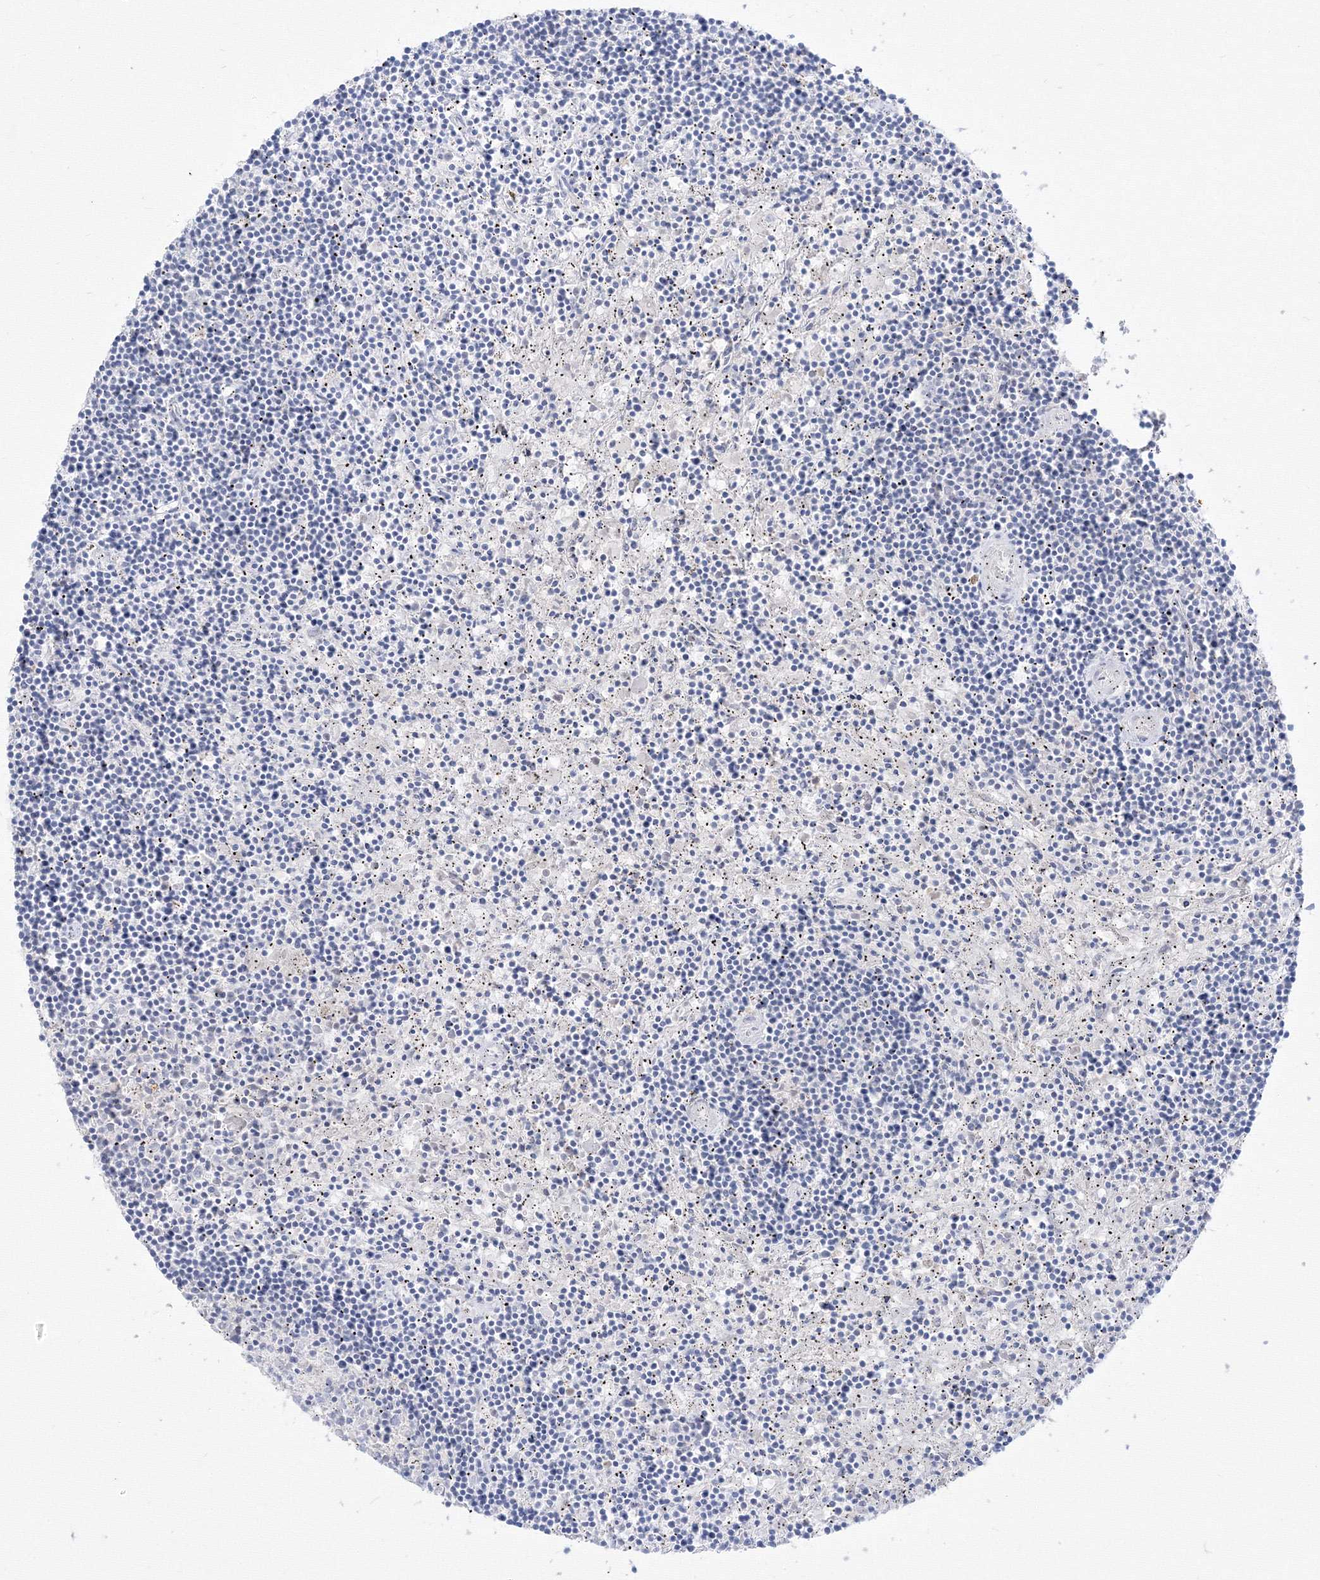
{"staining": {"intensity": "negative", "quantity": "none", "location": "none"}, "tissue": "lymphoma", "cell_type": "Tumor cells", "image_type": "cancer", "snomed": [{"axis": "morphology", "description": "Malignant lymphoma, non-Hodgkin's type, Low grade"}, {"axis": "topography", "description": "Spleen"}], "caption": "The image displays no significant expression in tumor cells of lymphoma.", "gene": "FBXL8", "patient": {"sex": "male", "age": 76}}